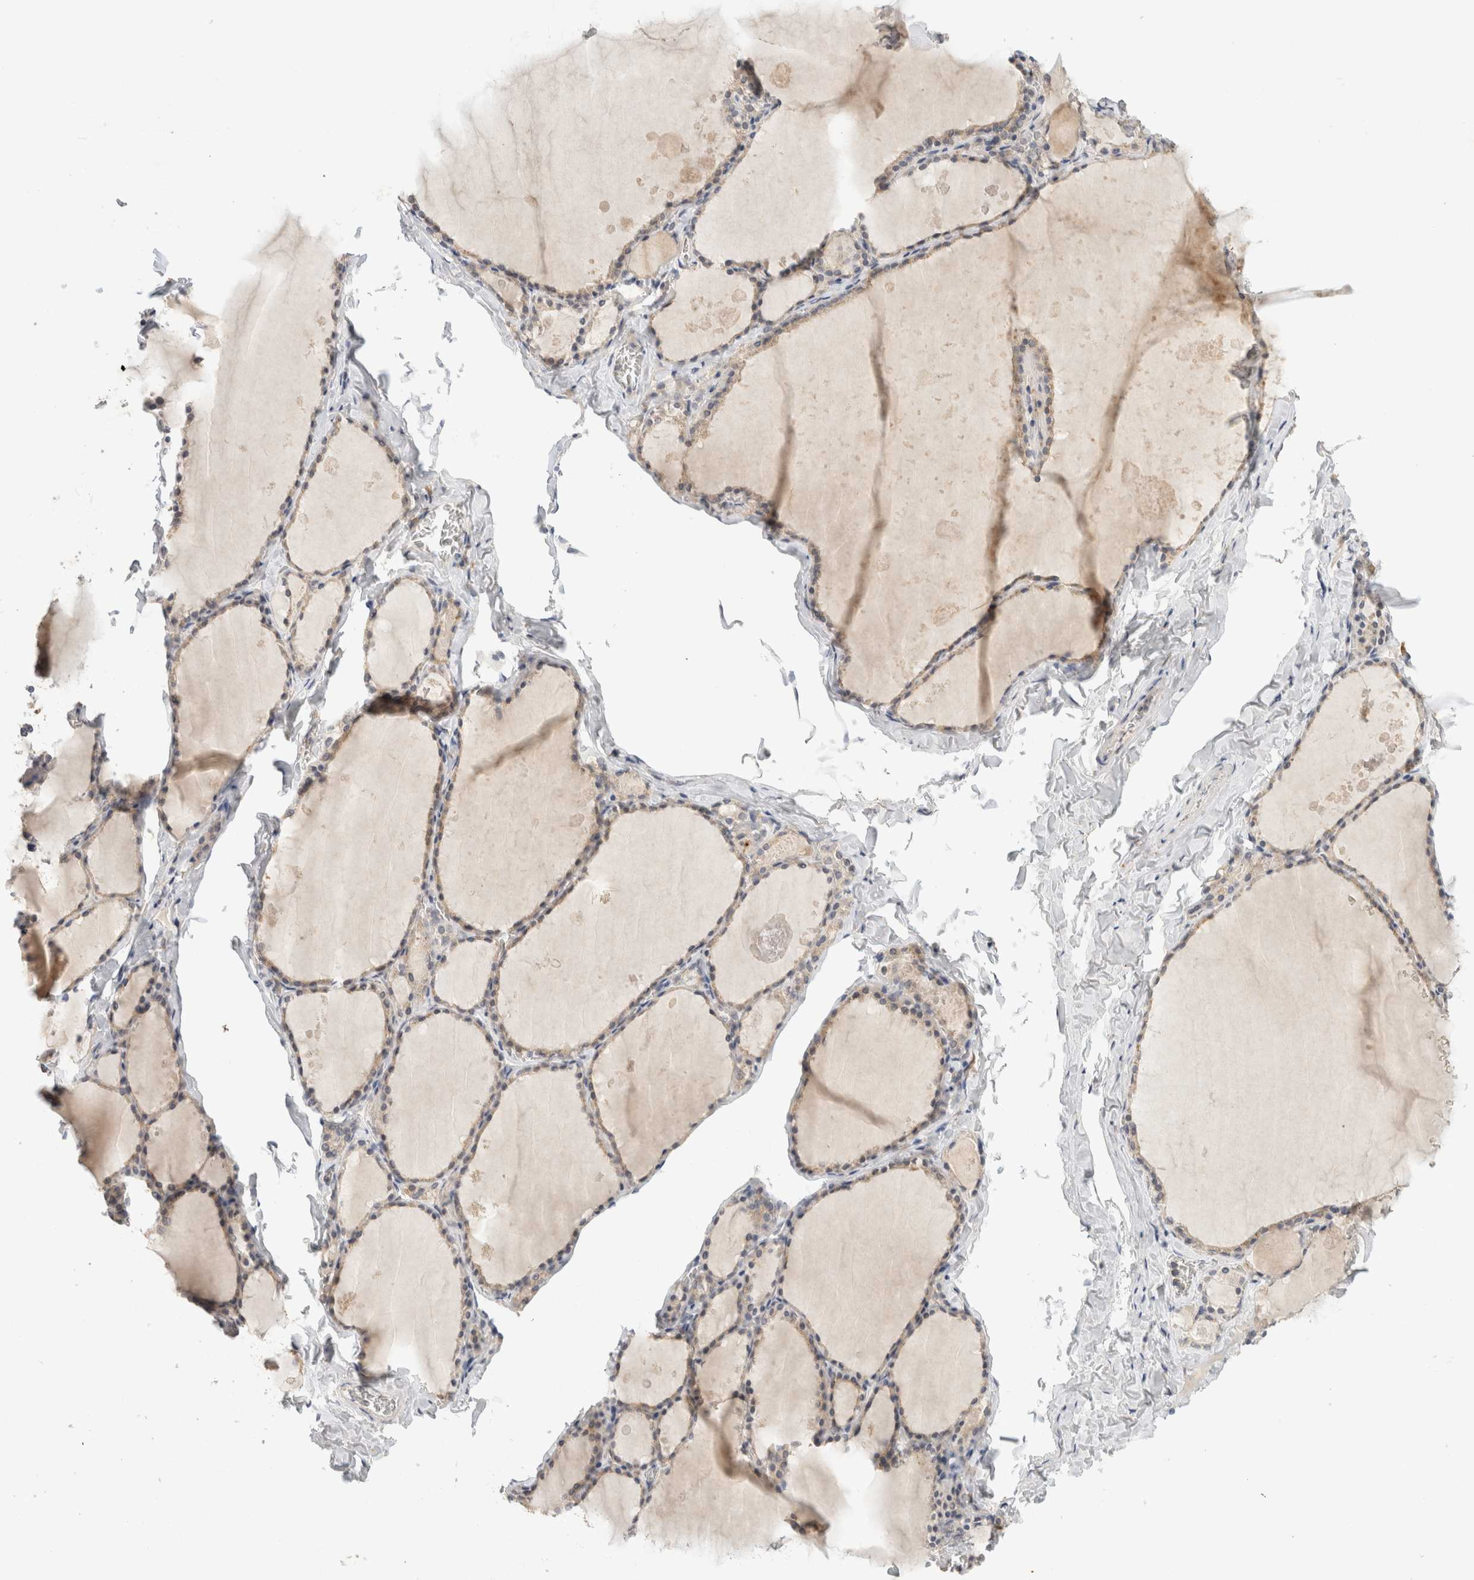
{"staining": {"intensity": "weak", "quantity": "25%-75%", "location": "cytoplasmic/membranous"}, "tissue": "thyroid gland", "cell_type": "Glandular cells", "image_type": "normal", "snomed": [{"axis": "morphology", "description": "Normal tissue, NOS"}, {"axis": "topography", "description": "Thyroid gland"}], "caption": "Protein staining of benign thyroid gland reveals weak cytoplasmic/membranous positivity in about 25%-75% of glandular cells. (IHC, brightfield microscopy, high magnification).", "gene": "CHRM4", "patient": {"sex": "male", "age": 56}}